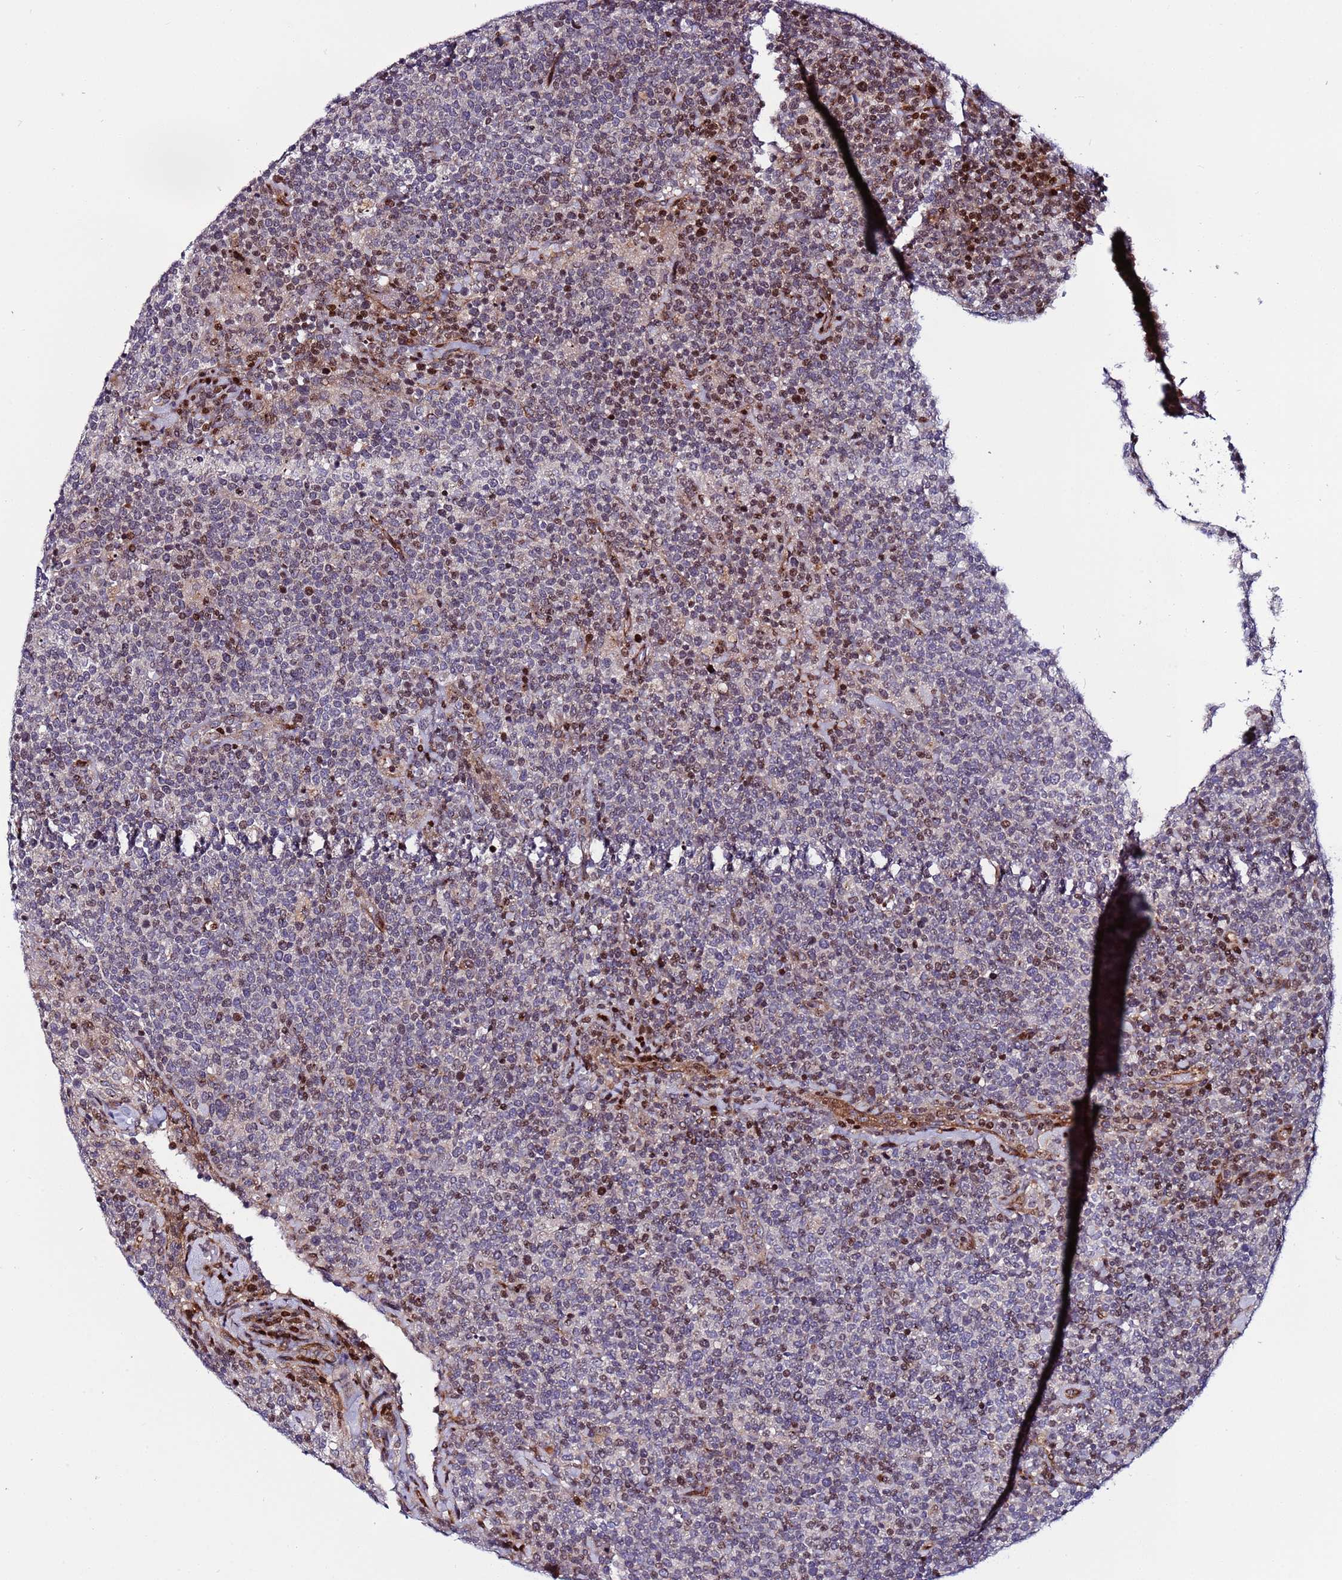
{"staining": {"intensity": "moderate", "quantity": "<25%", "location": "nuclear"}, "tissue": "lymphoma", "cell_type": "Tumor cells", "image_type": "cancer", "snomed": [{"axis": "morphology", "description": "Malignant lymphoma, non-Hodgkin's type, High grade"}, {"axis": "topography", "description": "Lymph node"}], "caption": "Tumor cells display low levels of moderate nuclear positivity in about <25% of cells in human lymphoma.", "gene": "WBP11", "patient": {"sex": "male", "age": 61}}